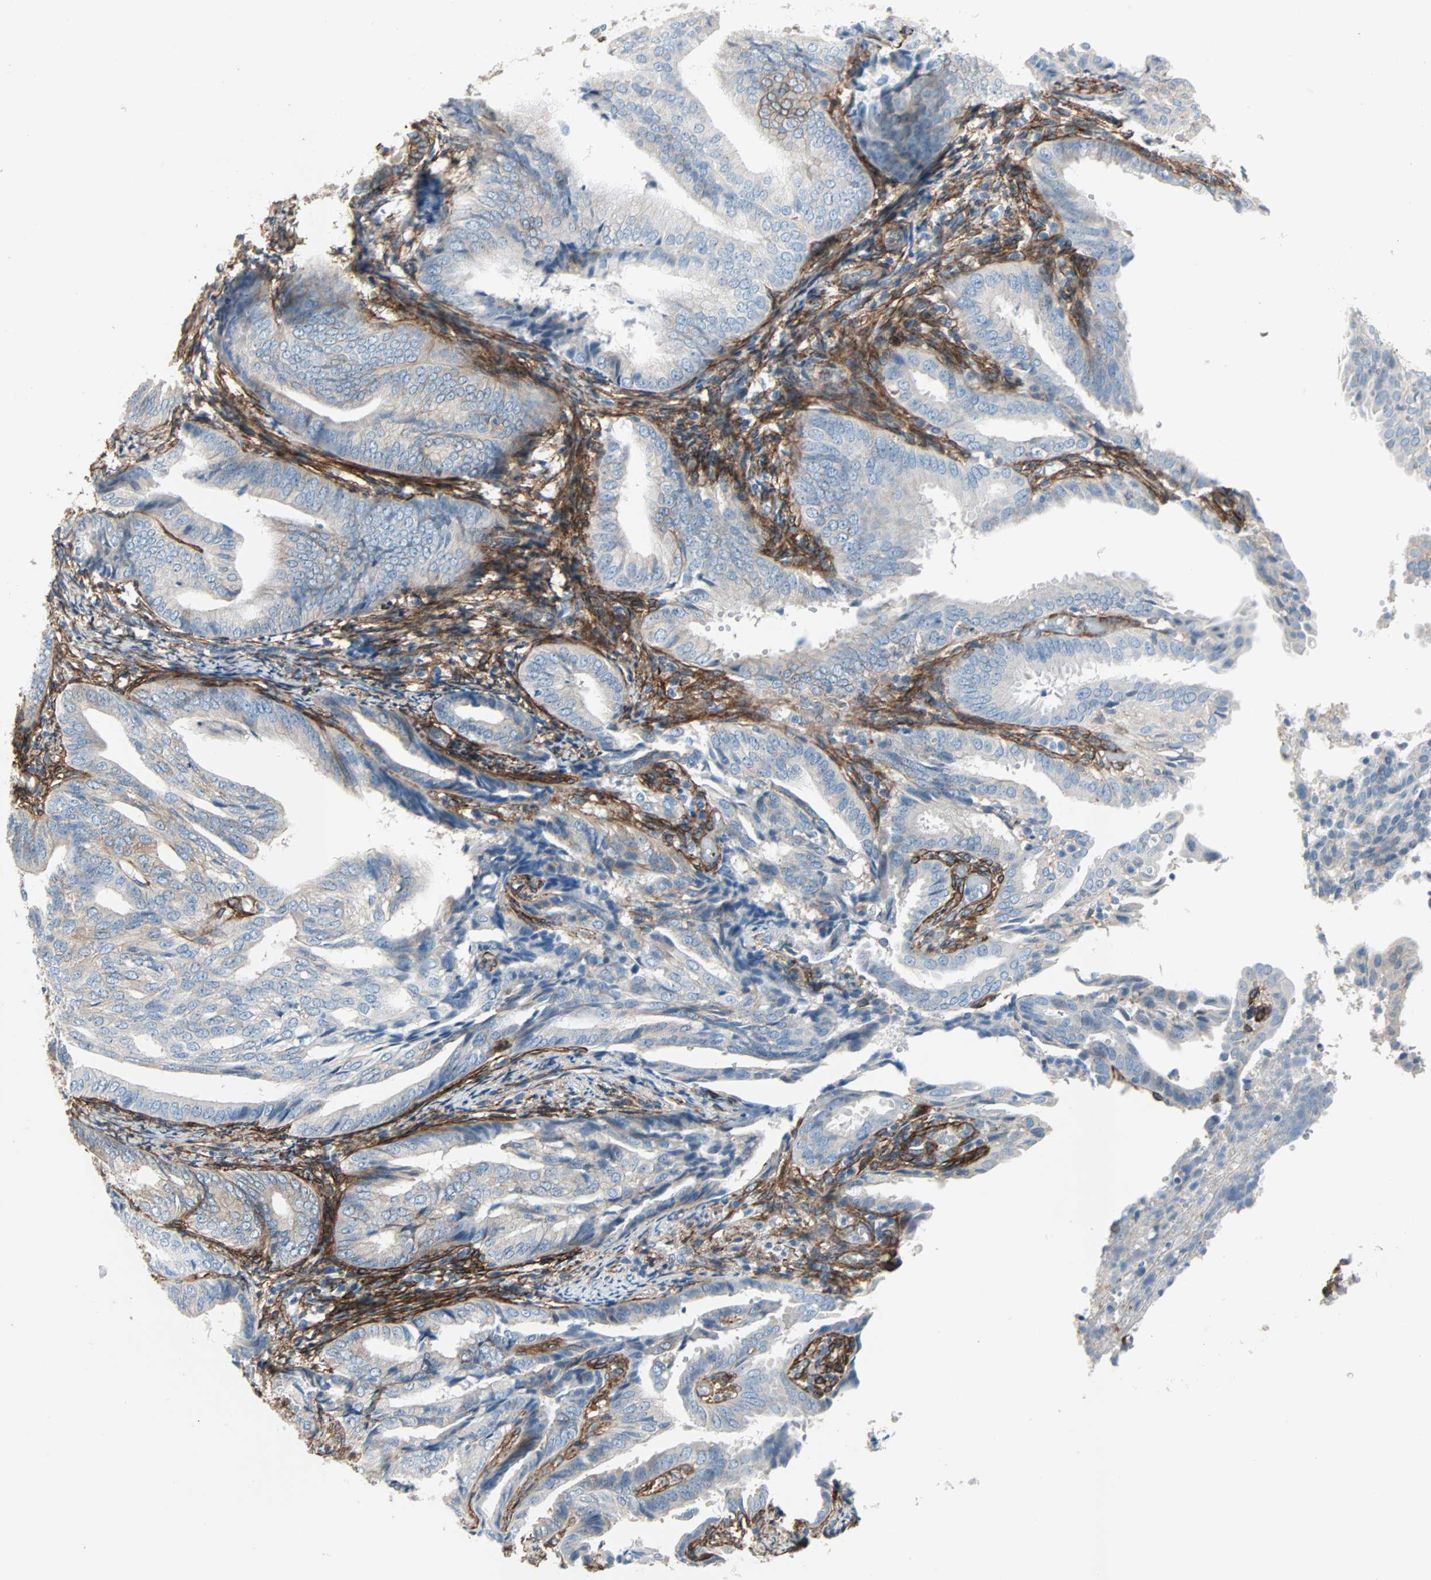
{"staining": {"intensity": "weak", "quantity": "25%-75%", "location": "cytoplasmic/membranous"}, "tissue": "endometrial cancer", "cell_type": "Tumor cells", "image_type": "cancer", "snomed": [{"axis": "morphology", "description": "Adenocarcinoma, NOS"}, {"axis": "topography", "description": "Endometrium"}], "caption": "Immunohistochemical staining of human adenocarcinoma (endometrial) exhibits low levels of weak cytoplasmic/membranous protein positivity in about 25%-75% of tumor cells. Nuclei are stained in blue.", "gene": "EPB41L2", "patient": {"sex": "female", "age": 58}}